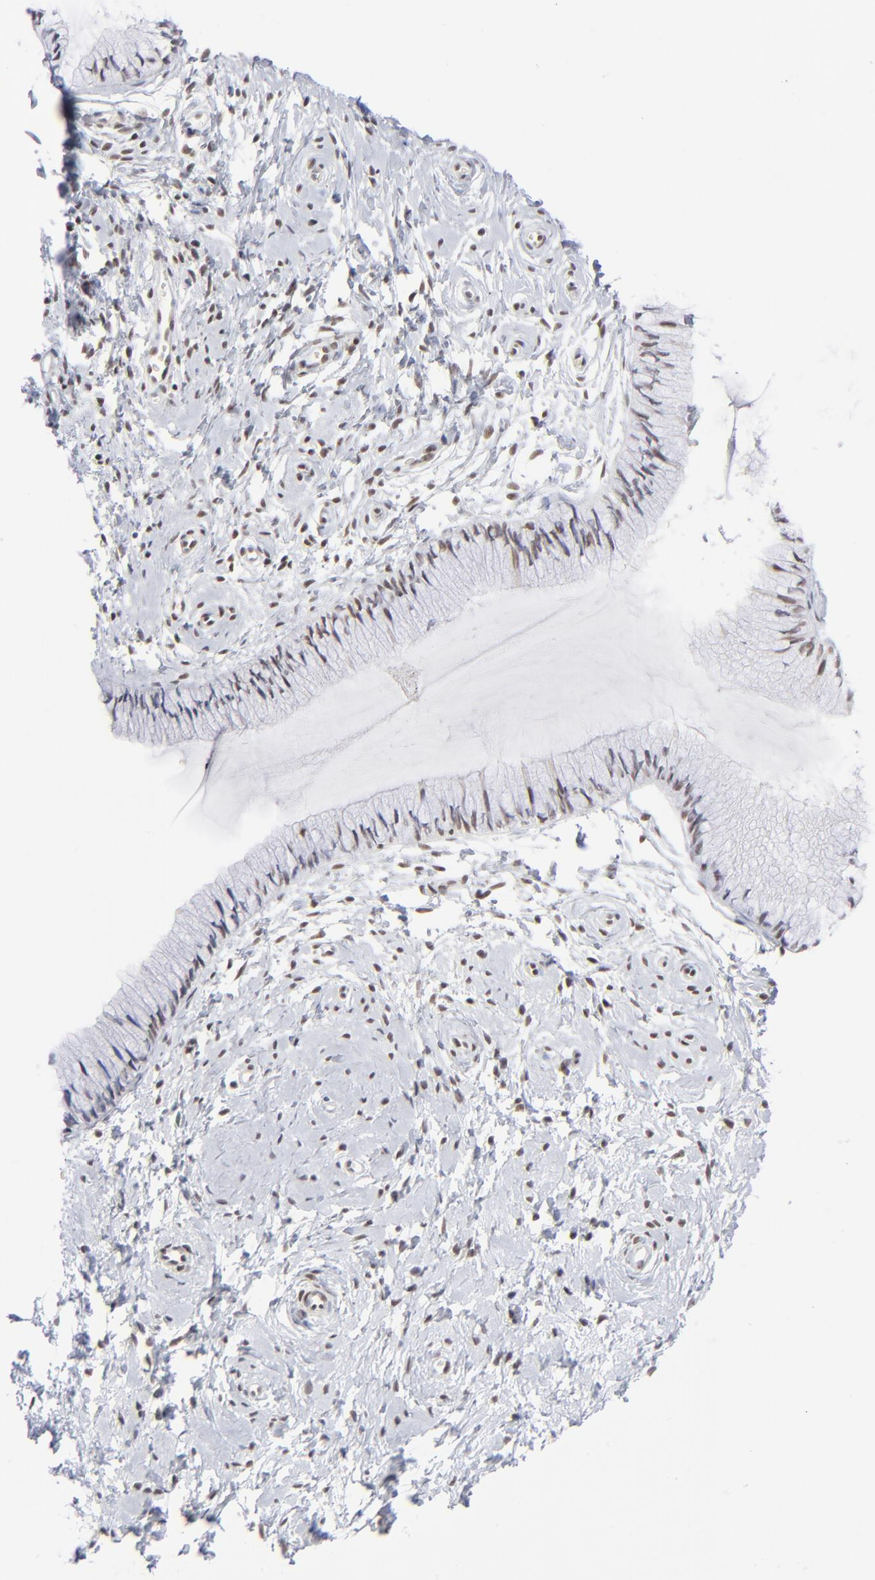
{"staining": {"intensity": "weak", "quantity": "<25%", "location": "nuclear"}, "tissue": "cervix", "cell_type": "Glandular cells", "image_type": "normal", "snomed": [{"axis": "morphology", "description": "Normal tissue, NOS"}, {"axis": "topography", "description": "Cervix"}], "caption": "Cervix was stained to show a protein in brown. There is no significant staining in glandular cells. (Stains: DAB IHC with hematoxylin counter stain, Microscopy: brightfield microscopy at high magnification).", "gene": "ZNF143", "patient": {"sex": "female", "age": 46}}